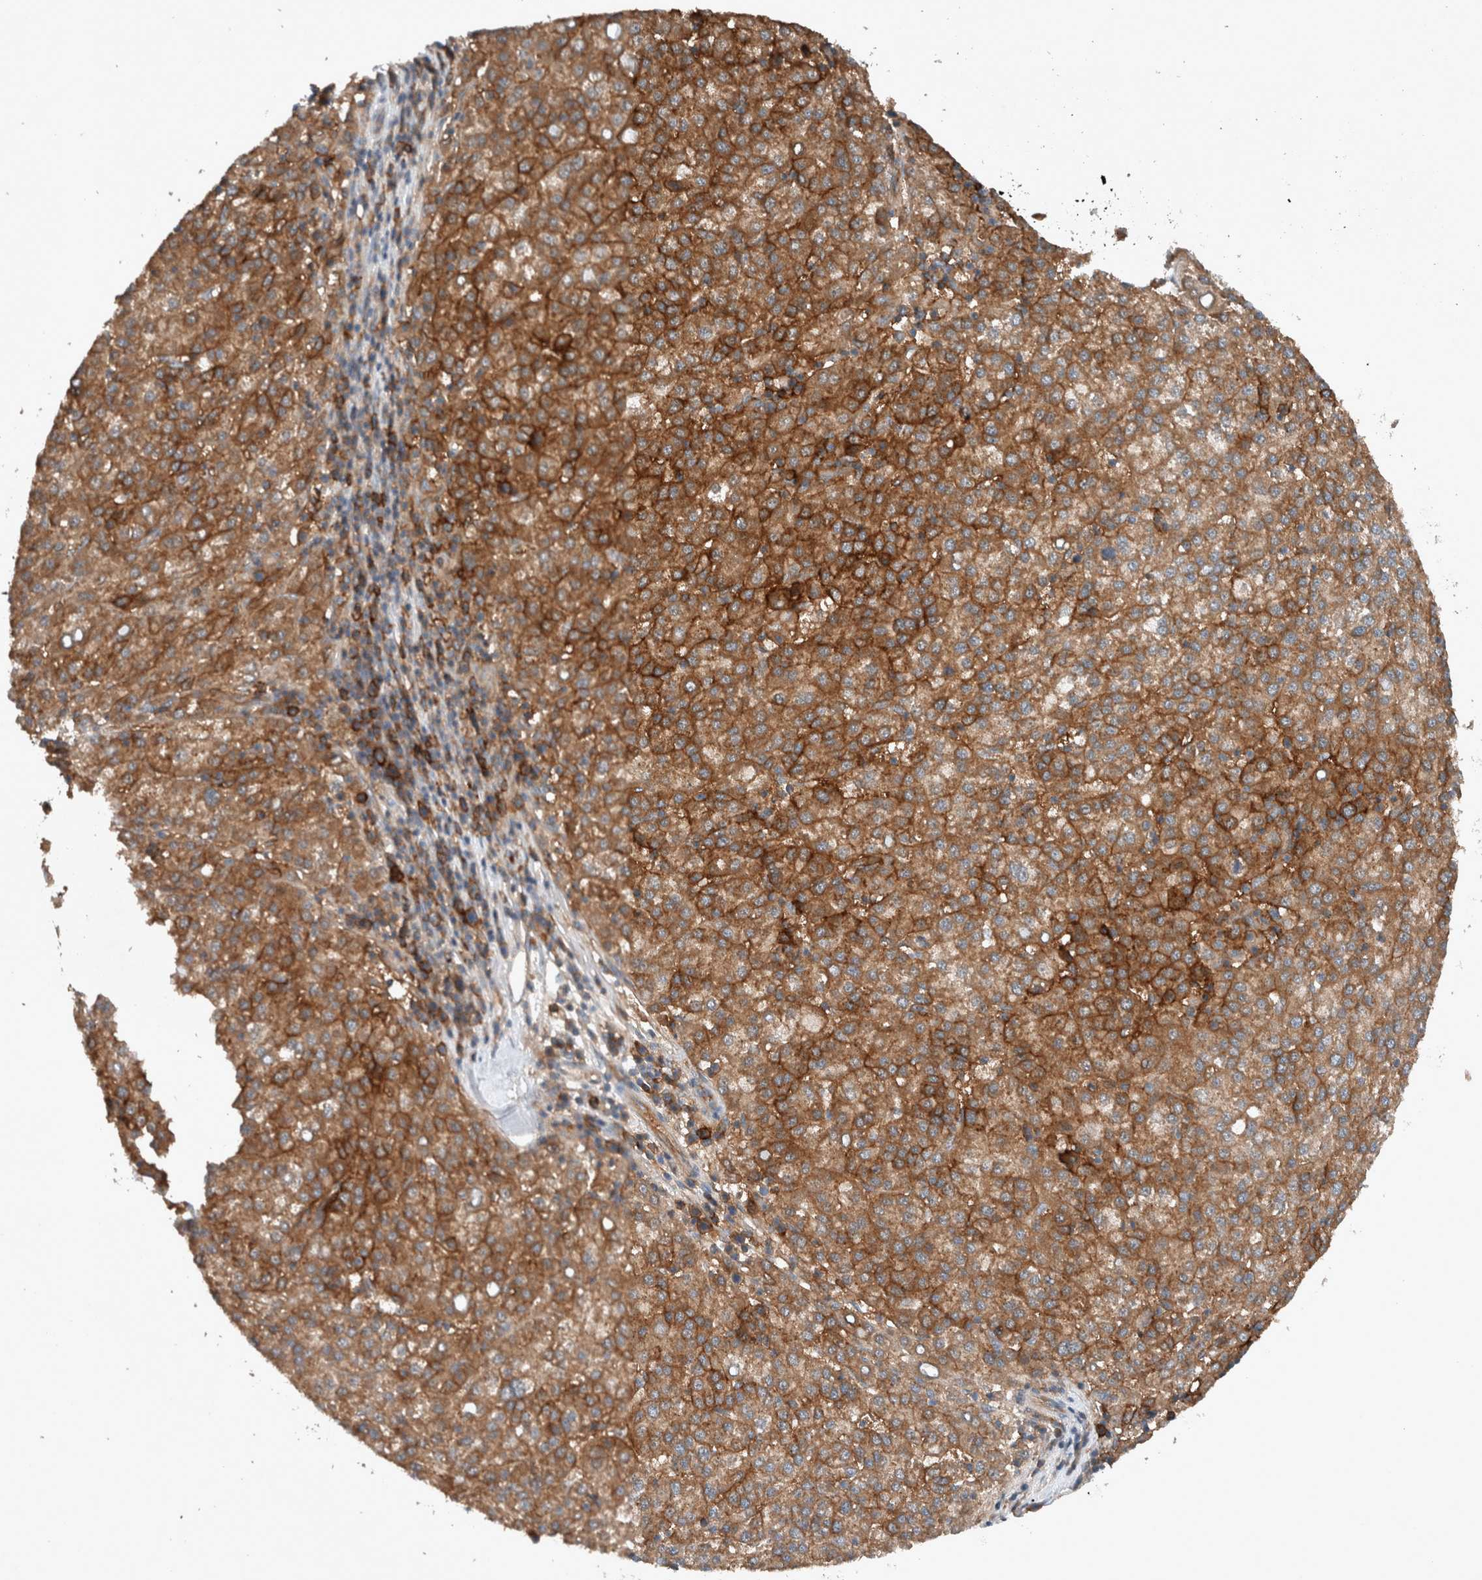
{"staining": {"intensity": "strong", "quantity": ">75%", "location": "cytoplasmic/membranous"}, "tissue": "liver cancer", "cell_type": "Tumor cells", "image_type": "cancer", "snomed": [{"axis": "morphology", "description": "Carcinoma, Hepatocellular, NOS"}, {"axis": "topography", "description": "Liver"}], "caption": "Immunohistochemistry (IHC) histopathology image of human hepatocellular carcinoma (liver) stained for a protein (brown), which exhibits high levels of strong cytoplasmic/membranous positivity in about >75% of tumor cells.", "gene": "UGCG", "patient": {"sex": "female", "age": 58}}